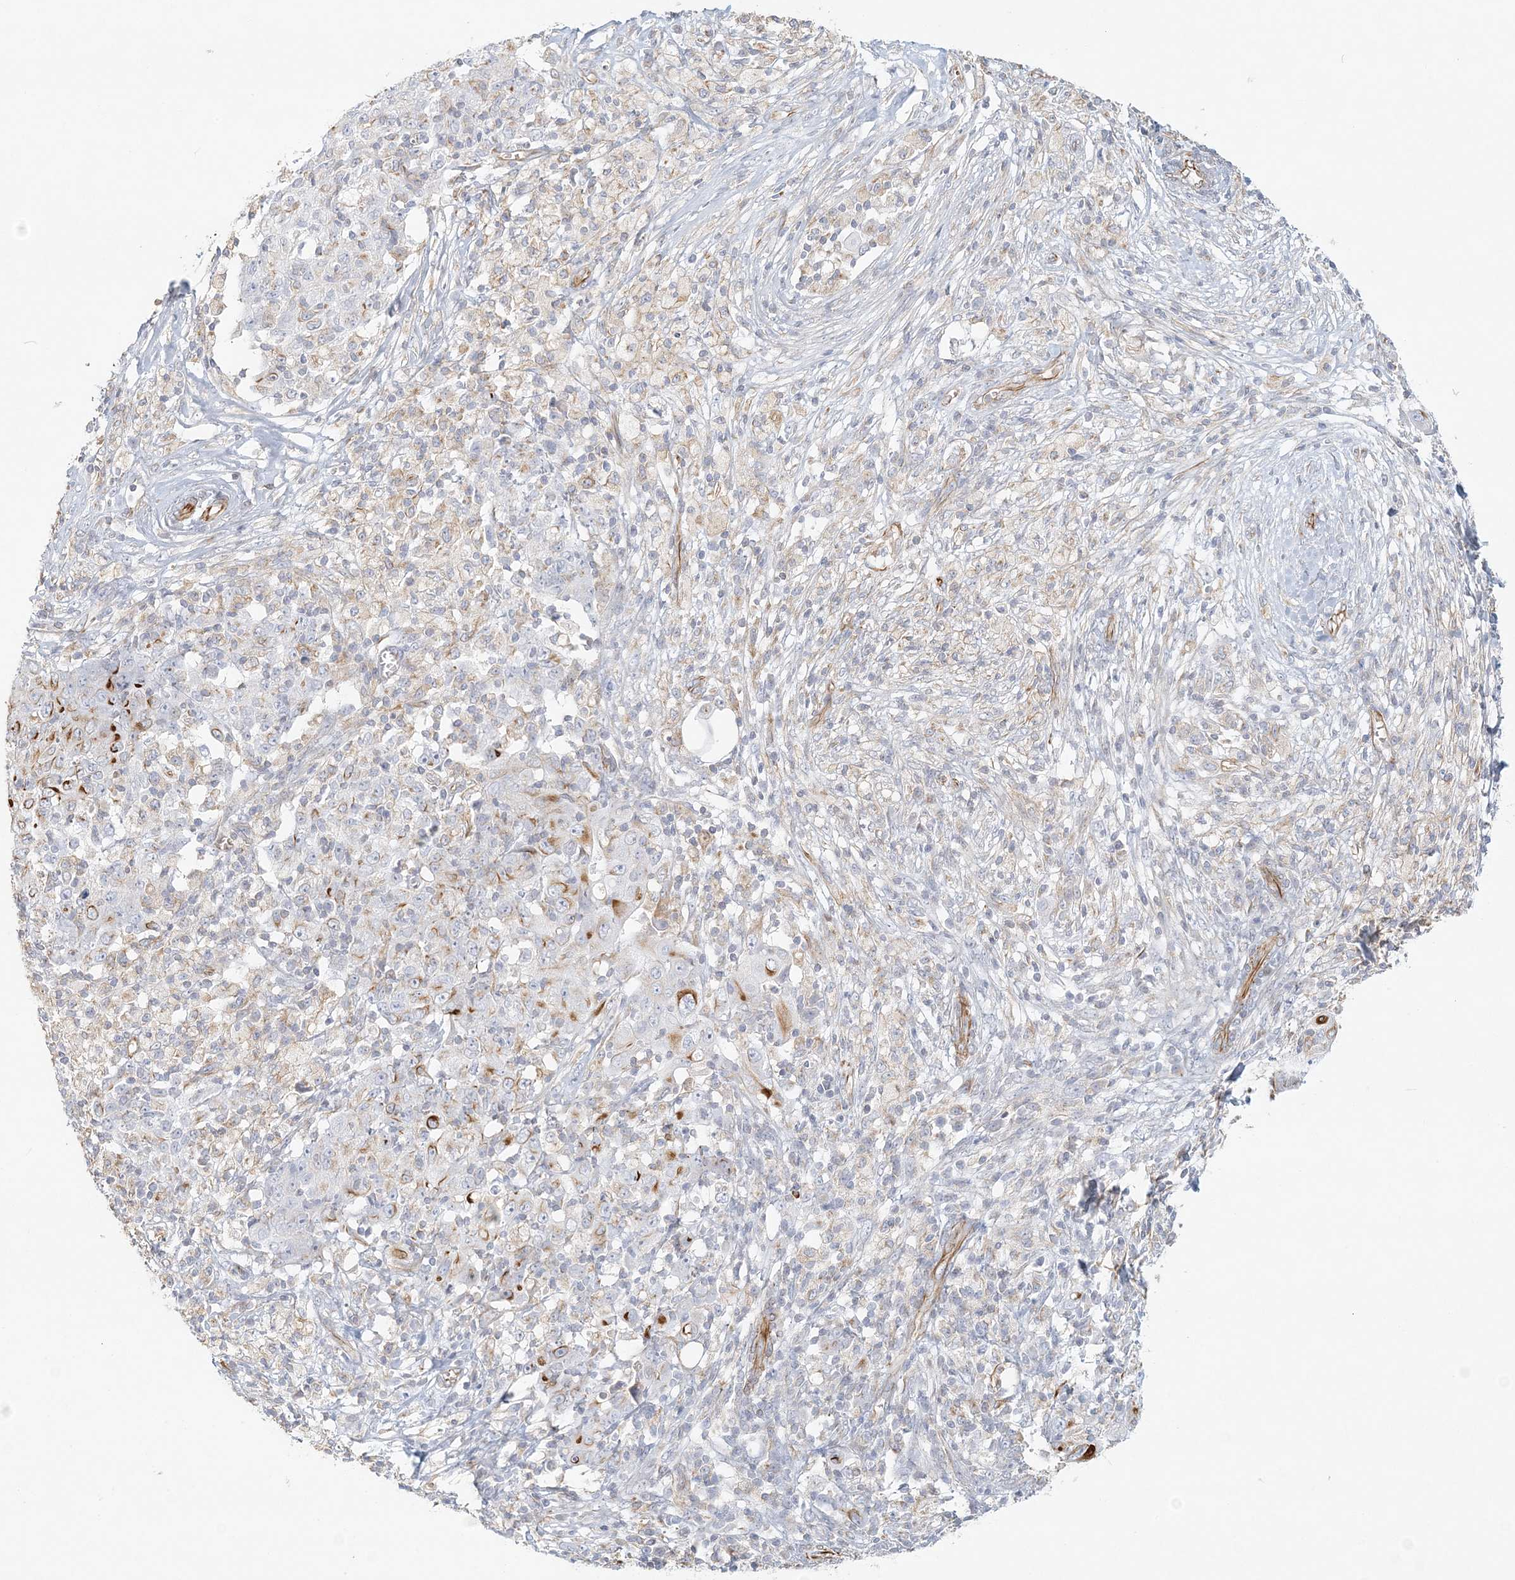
{"staining": {"intensity": "moderate", "quantity": "<25%", "location": "cytoplasmic/membranous"}, "tissue": "ovarian cancer", "cell_type": "Tumor cells", "image_type": "cancer", "snomed": [{"axis": "morphology", "description": "Carcinoma, endometroid"}, {"axis": "topography", "description": "Ovary"}], "caption": "Moderate cytoplasmic/membranous protein expression is appreciated in approximately <25% of tumor cells in ovarian endometroid carcinoma. (DAB = brown stain, brightfield microscopy at high magnification).", "gene": "DMRTB1", "patient": {"sex": "female", "age": 42}}